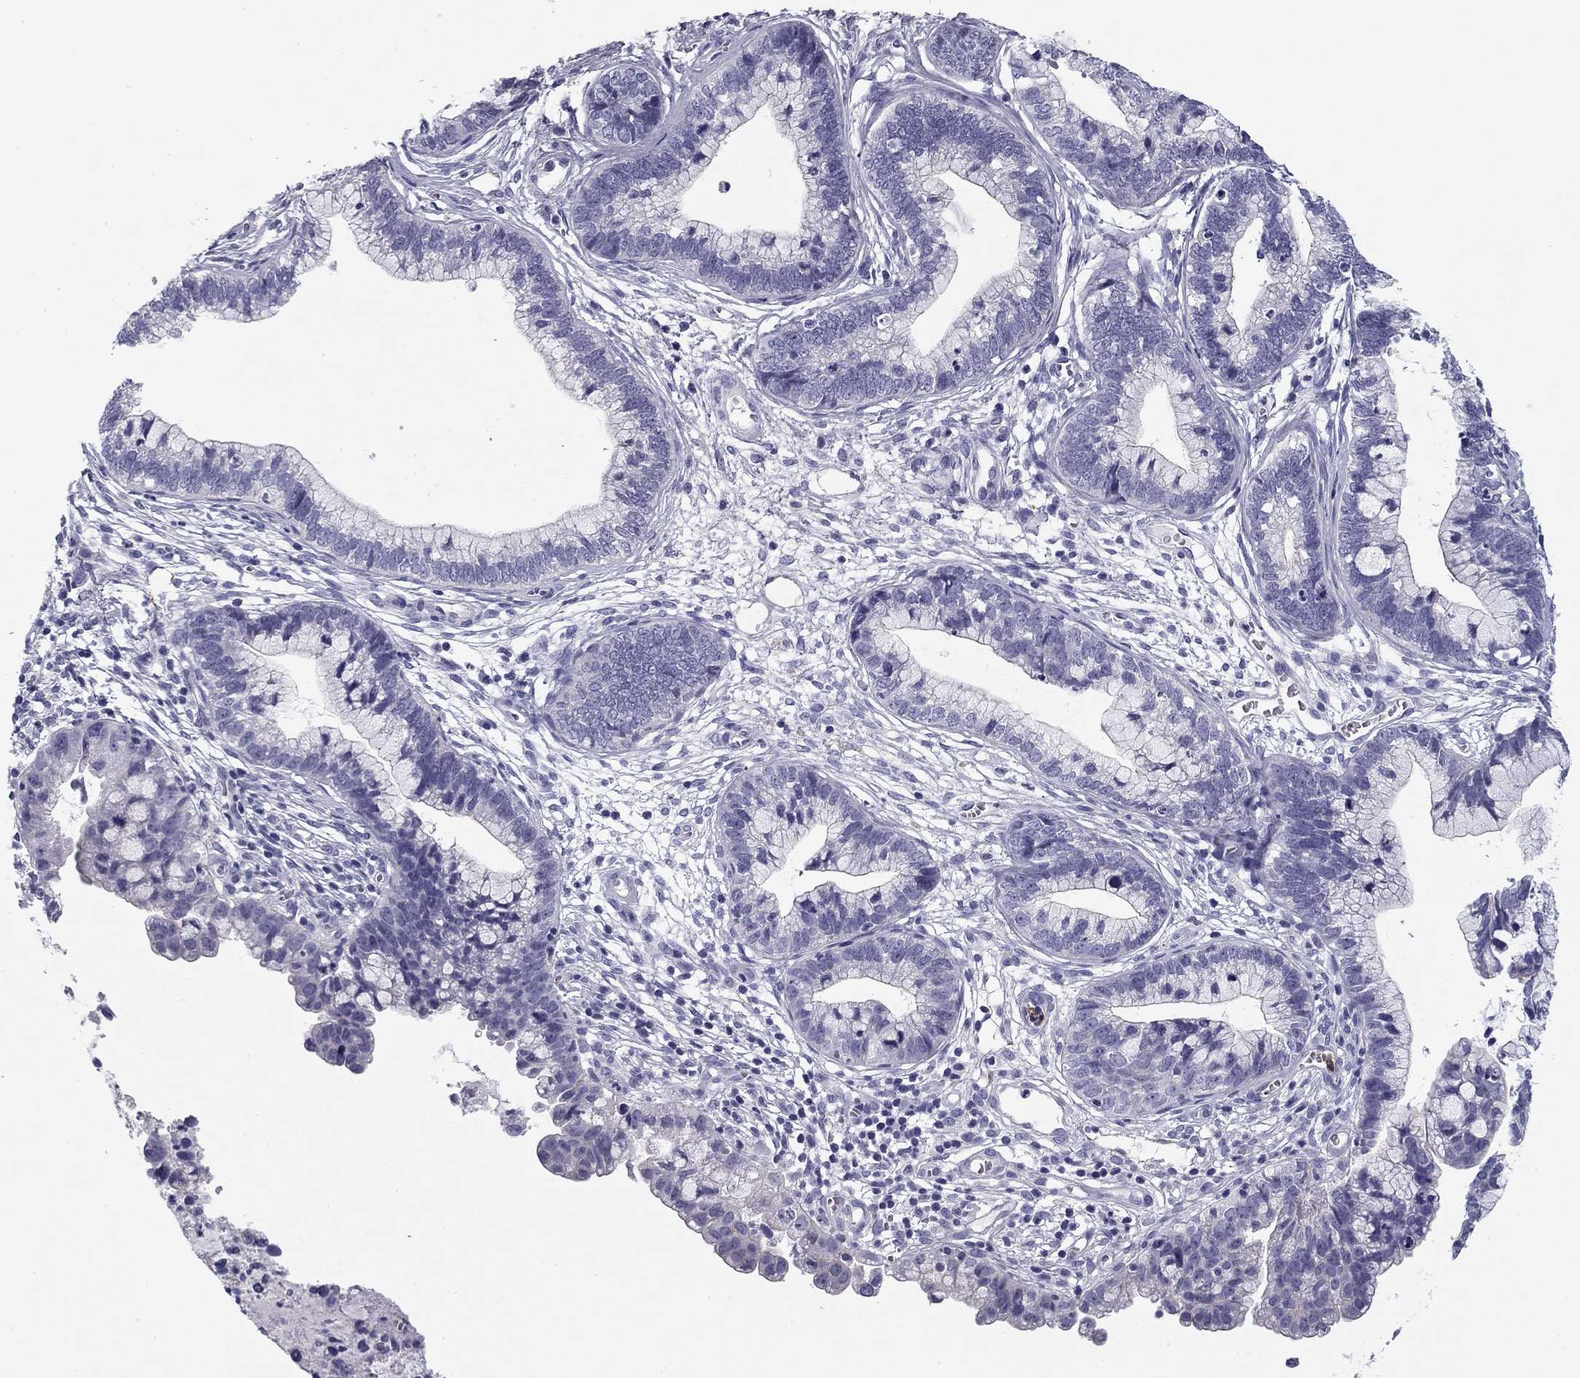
{"staining": {"intensity": "negative", "quantity": "none", "location": "none"}, "tissue": "cervical cancer", "cell_type": "Tumor cells", "image_type": "cancer", "snomed": [{"axis": "morphology", "description": "Adenocarcinoma, NOS"}, {"axis": "topography", "description": "Cervix"}], "caption": "Adenocarcinoma (cervical) was stained to show a protein in brown. There is no significant positivity in tumor cells.", "gene": "FLNC", "patient": {"sex": "female", "age": 44}}